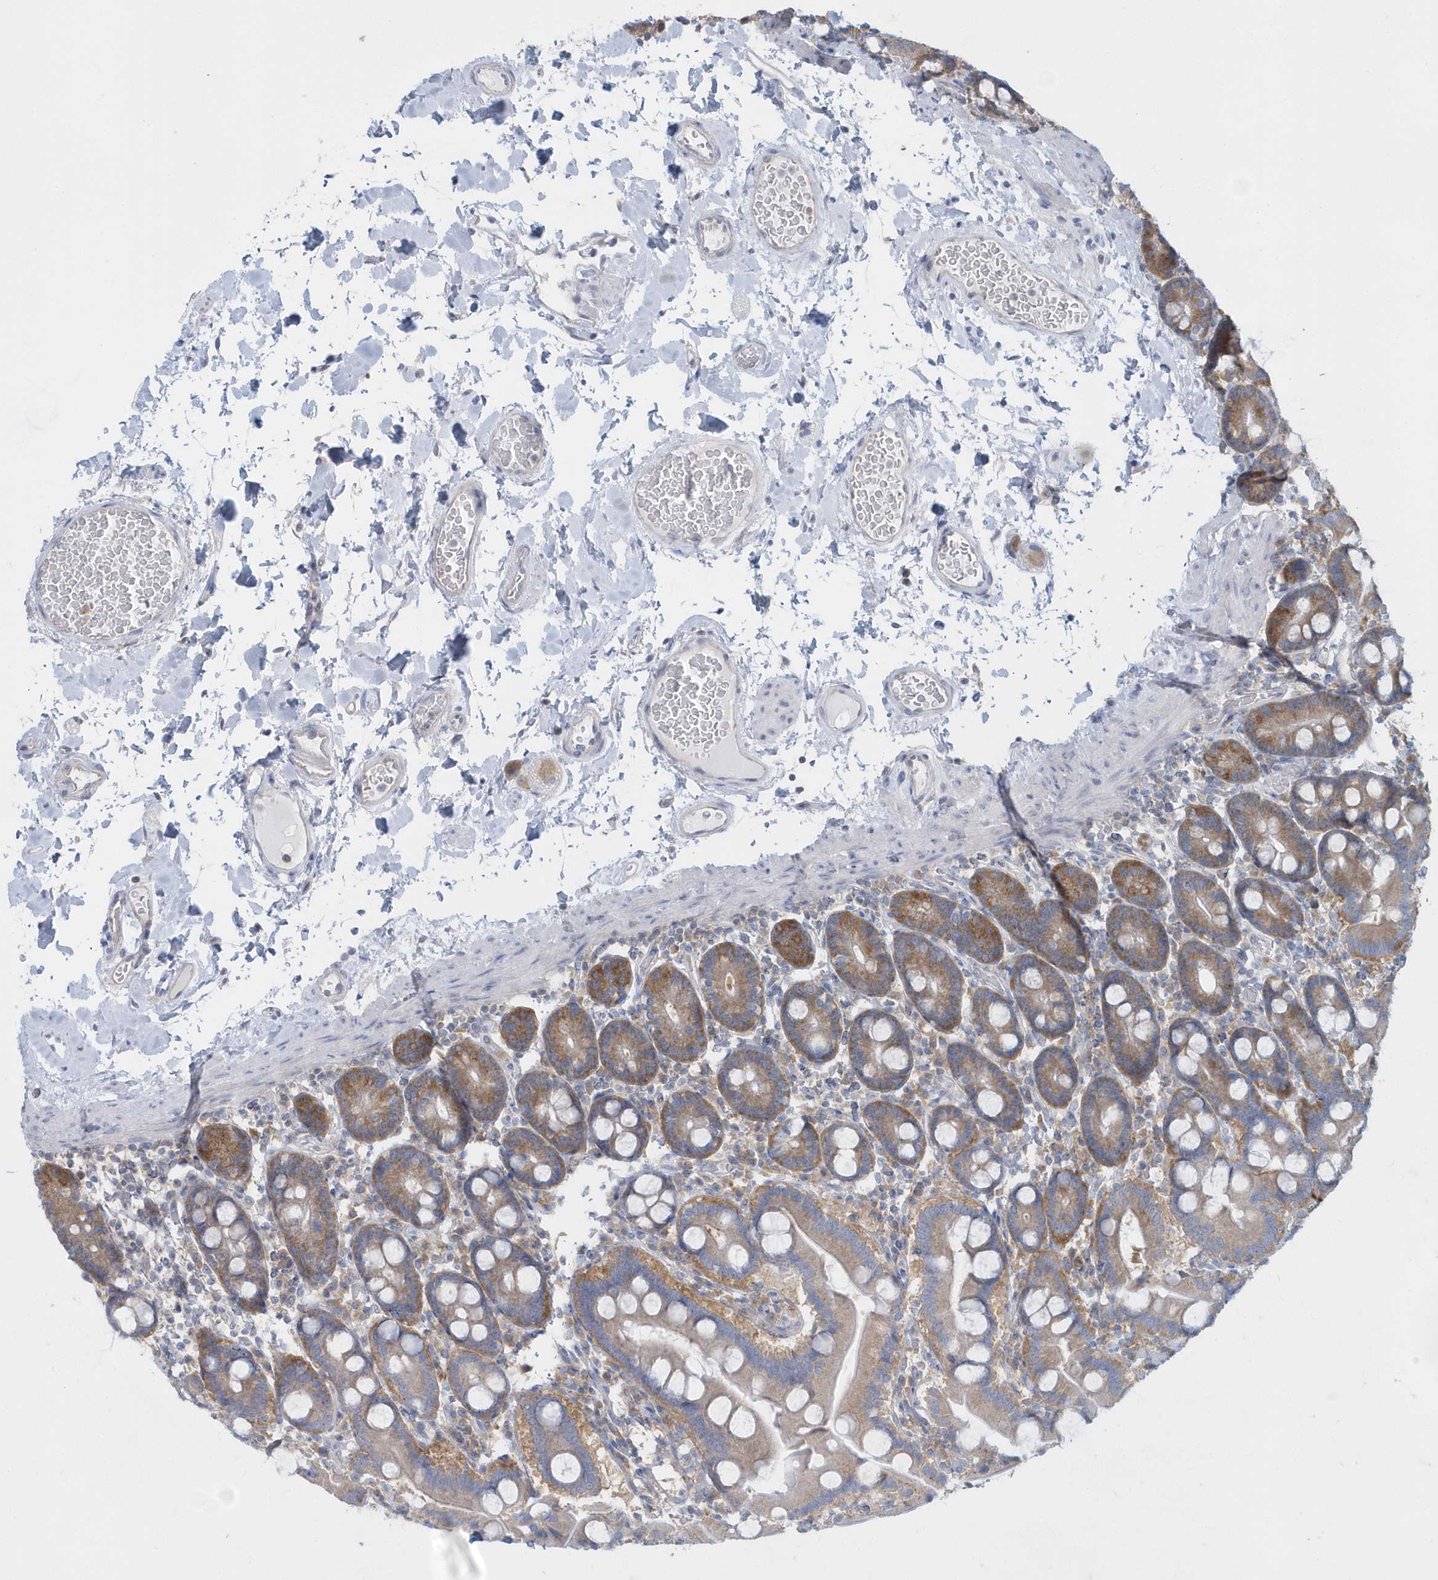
{"staining": {"intensity": "moderate", "quantity": "25%-75%", "location": "cytoplasmic/membranous"}, "tissue": "duodenum", "cell_type": "Glandular cells", "image_type": "normal", "snomed": [{"axis": "morphology", "description": "Normal tissue, NOS"}, {"axis": "topography", "description": "Duodenum"}], "caption": "The image displays immunohistochemical staining of benign duodenum. There is moderate cytoplasmic/membranous staining is present in approximately 25%-75% of glandular cells.", "gene": "EIF3C", "patient": {"sex": "male", "age": 55}}